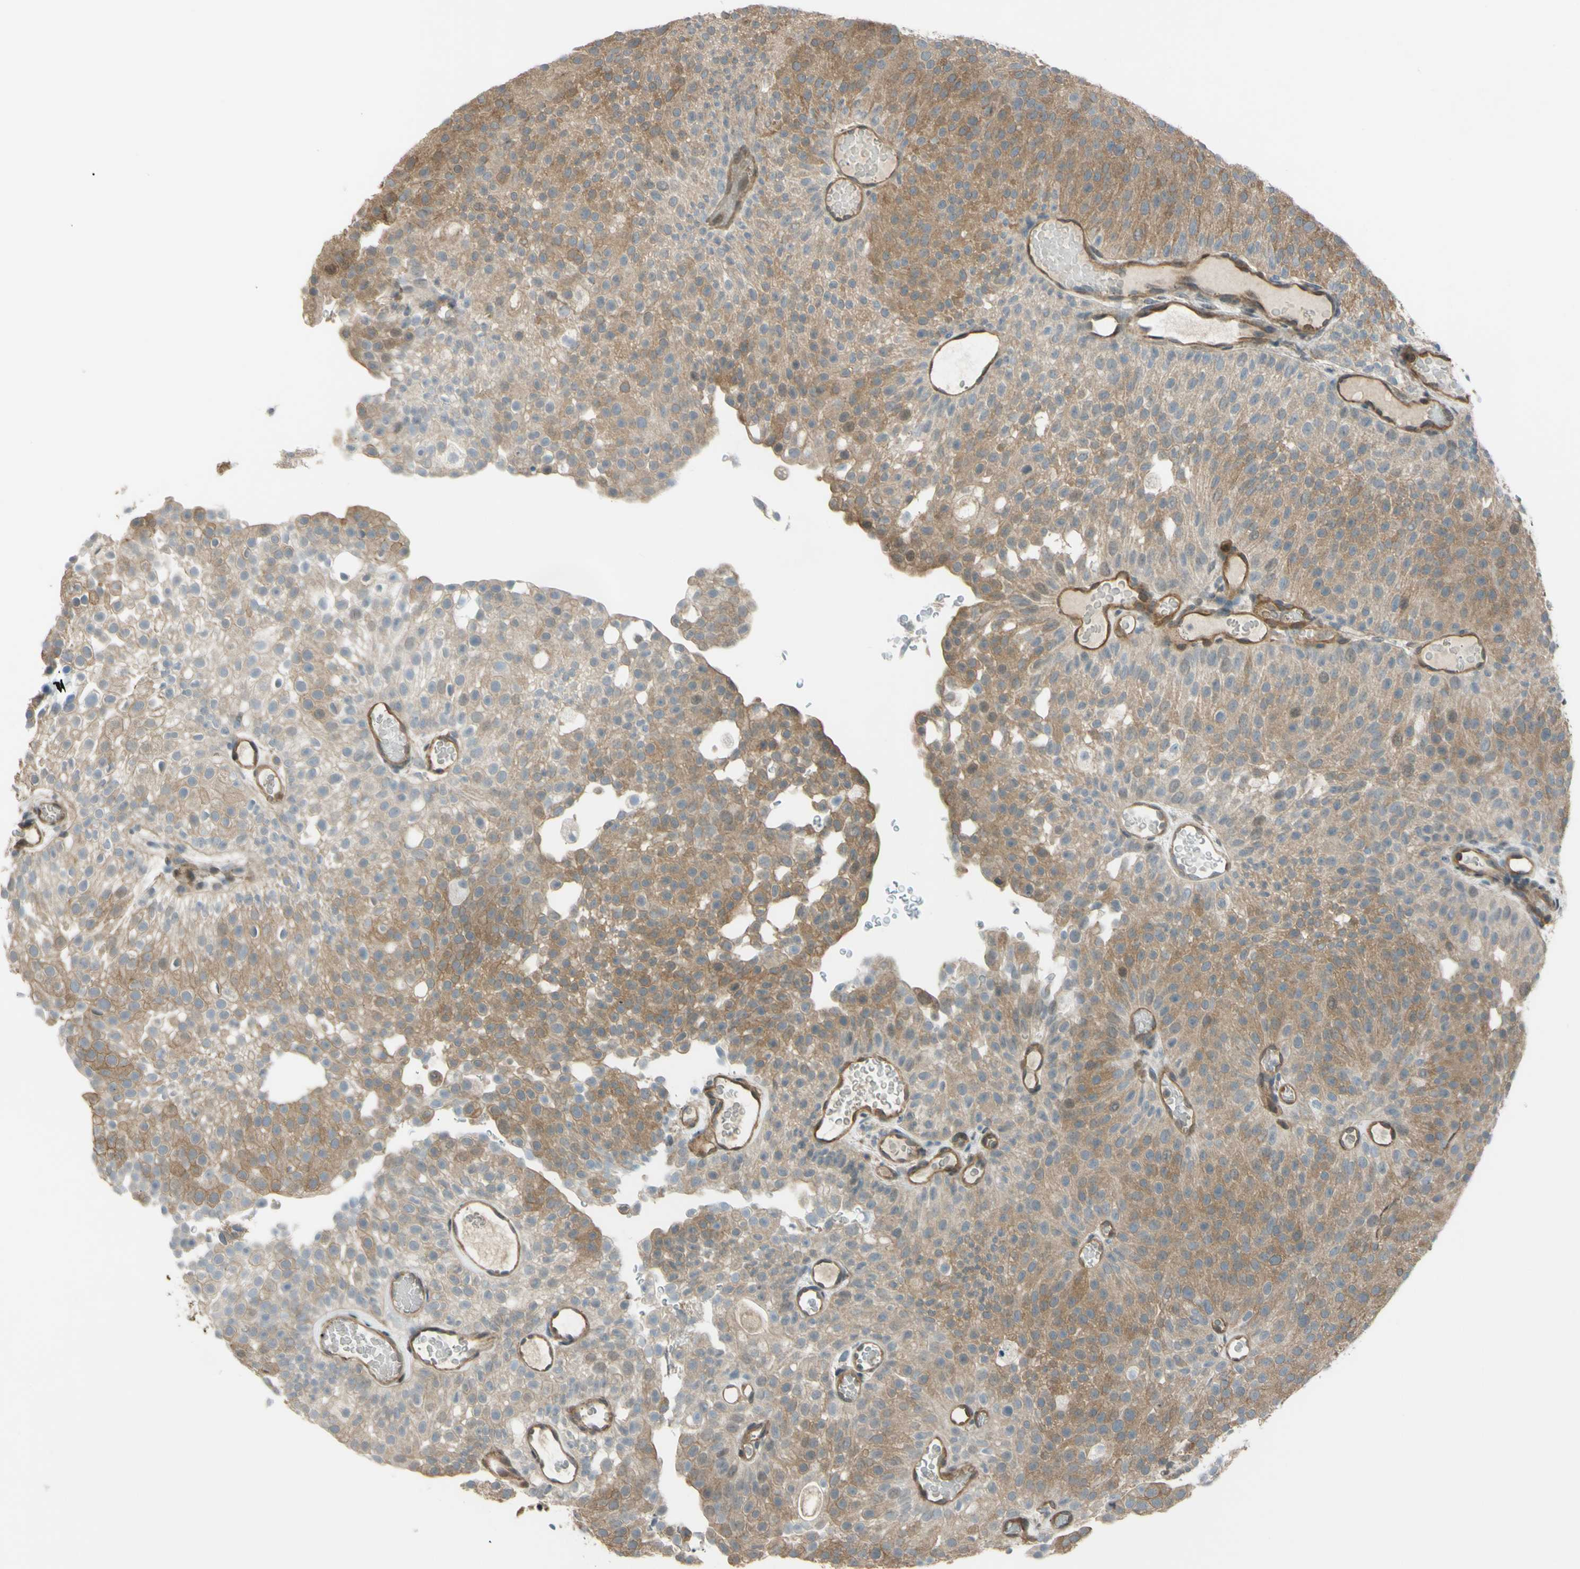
{"staining": {"intensity": "weak", "quantity": "25%-75%", "location": "cytoplasmic/membranous"}, "tissue": "urothelial cancer", "cell_type": "Tumor cells", "image_type": "cancer", "snomed": [{"axis": "morphology", "description": "Urothelial carcinoma, Low grade"}, {"axis": "topography", "description": "Urinary bladder"}], "caption": "Low-grade urothelial carcinoma tissue shows weak cytoplasmic/membranous positivity in approximately 25%-75% of tumor cells, visualized by immunohistochemistry. Nuclei are stained in blue.", "gene": "YWHAQ", "patient": {"sex": "male", "age": 78}}